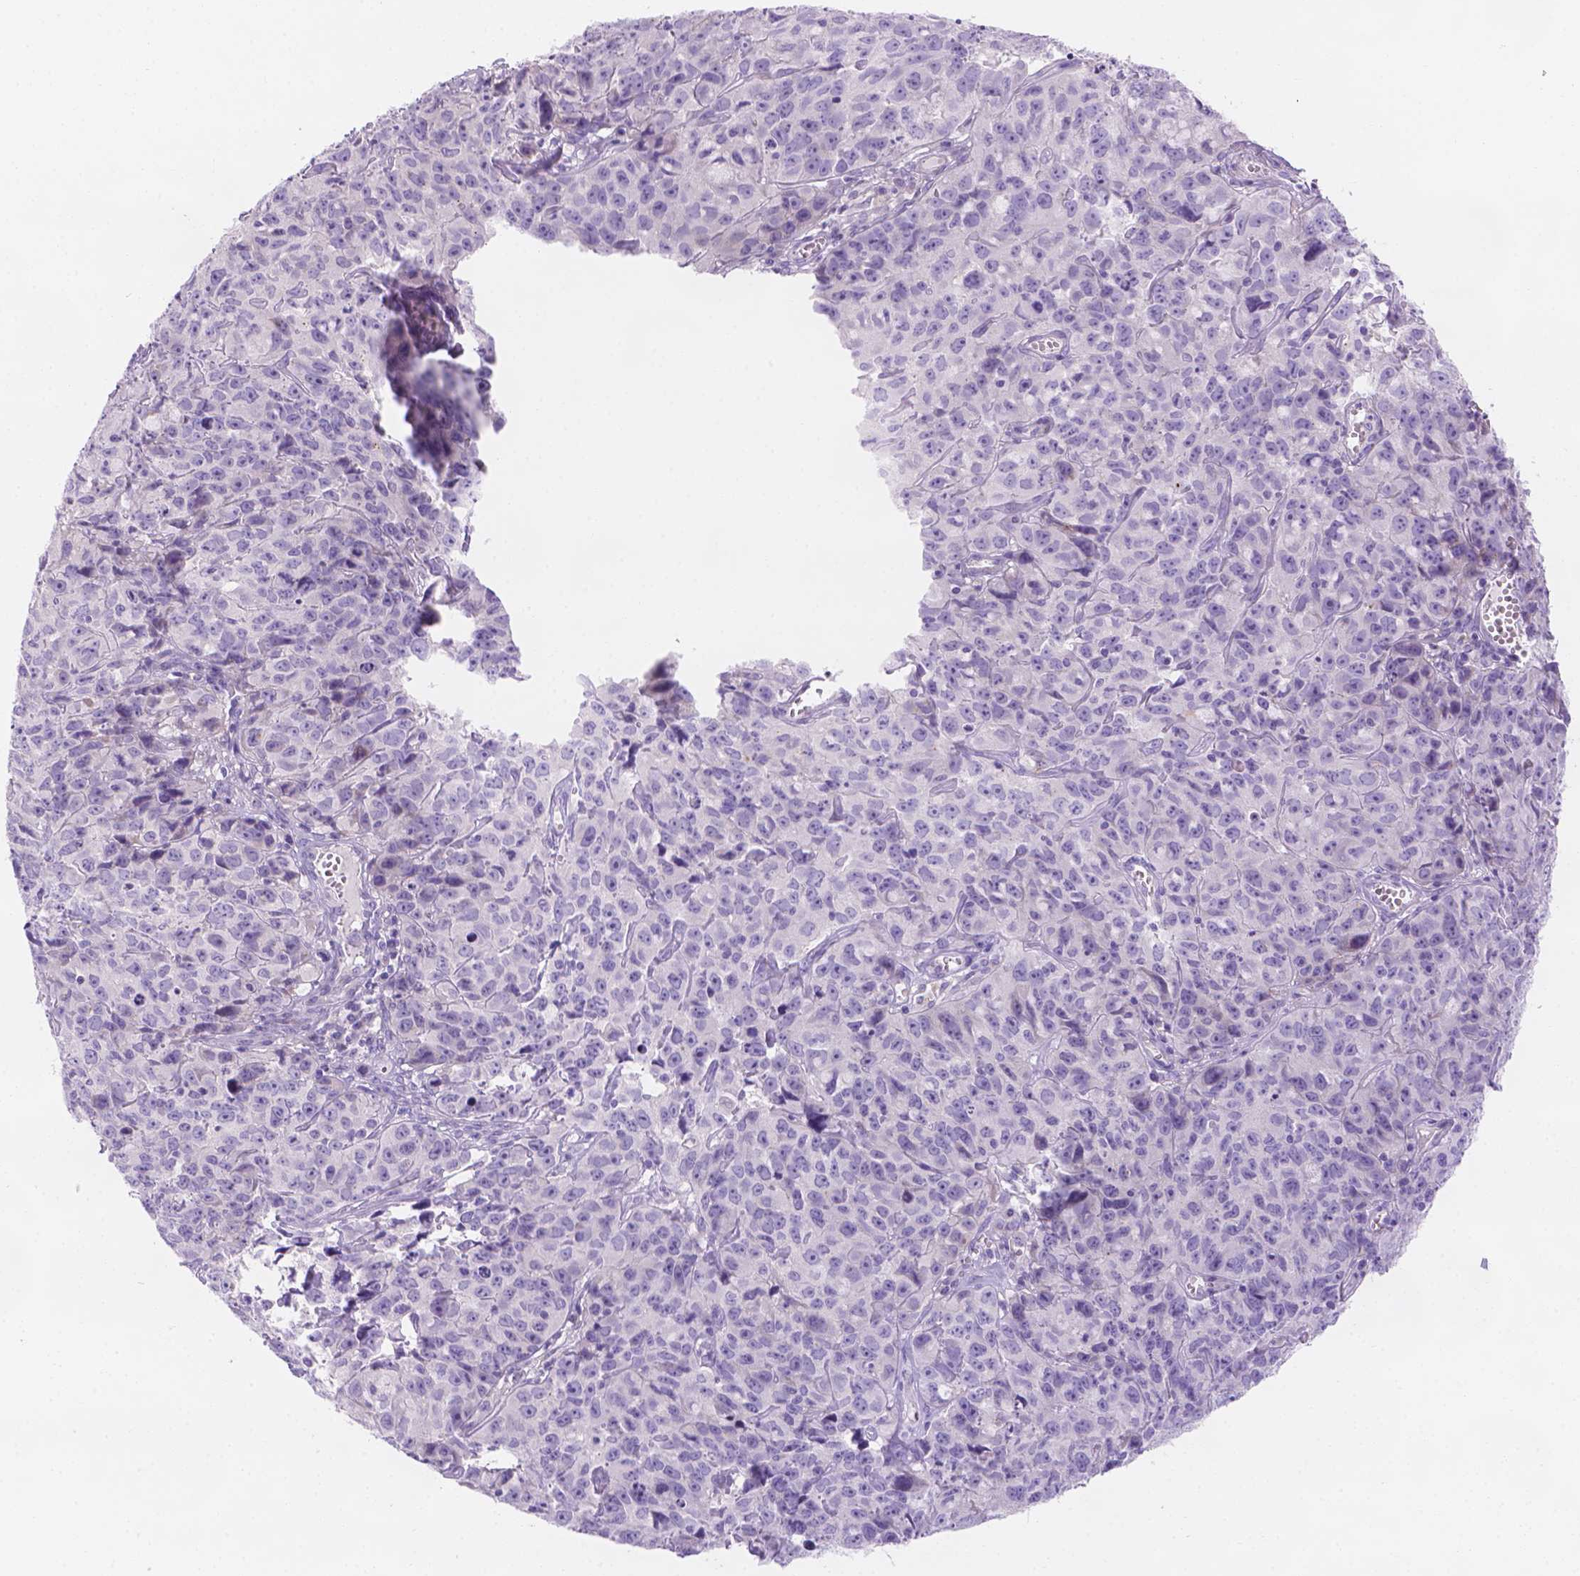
{"staining": {"intensity": "negative", "quantity": "none", "location": "none"}, "tissue": "cervical cancer", "cell_type": "Tumor cells", "image_type": "cancer", "snomed": [{"axis": "morphology", "description": "Squamous cell carcinoma, NOS"}, {"axis": "topography", "description": "Cervix"}], "caption": "Human cervical cancer (squamous cell carcinoma) stained for a protein using IHC demonstrates no staining in tumor cells.", "gene": "MLN", "patient": {"sex": "female", "age": 28}}